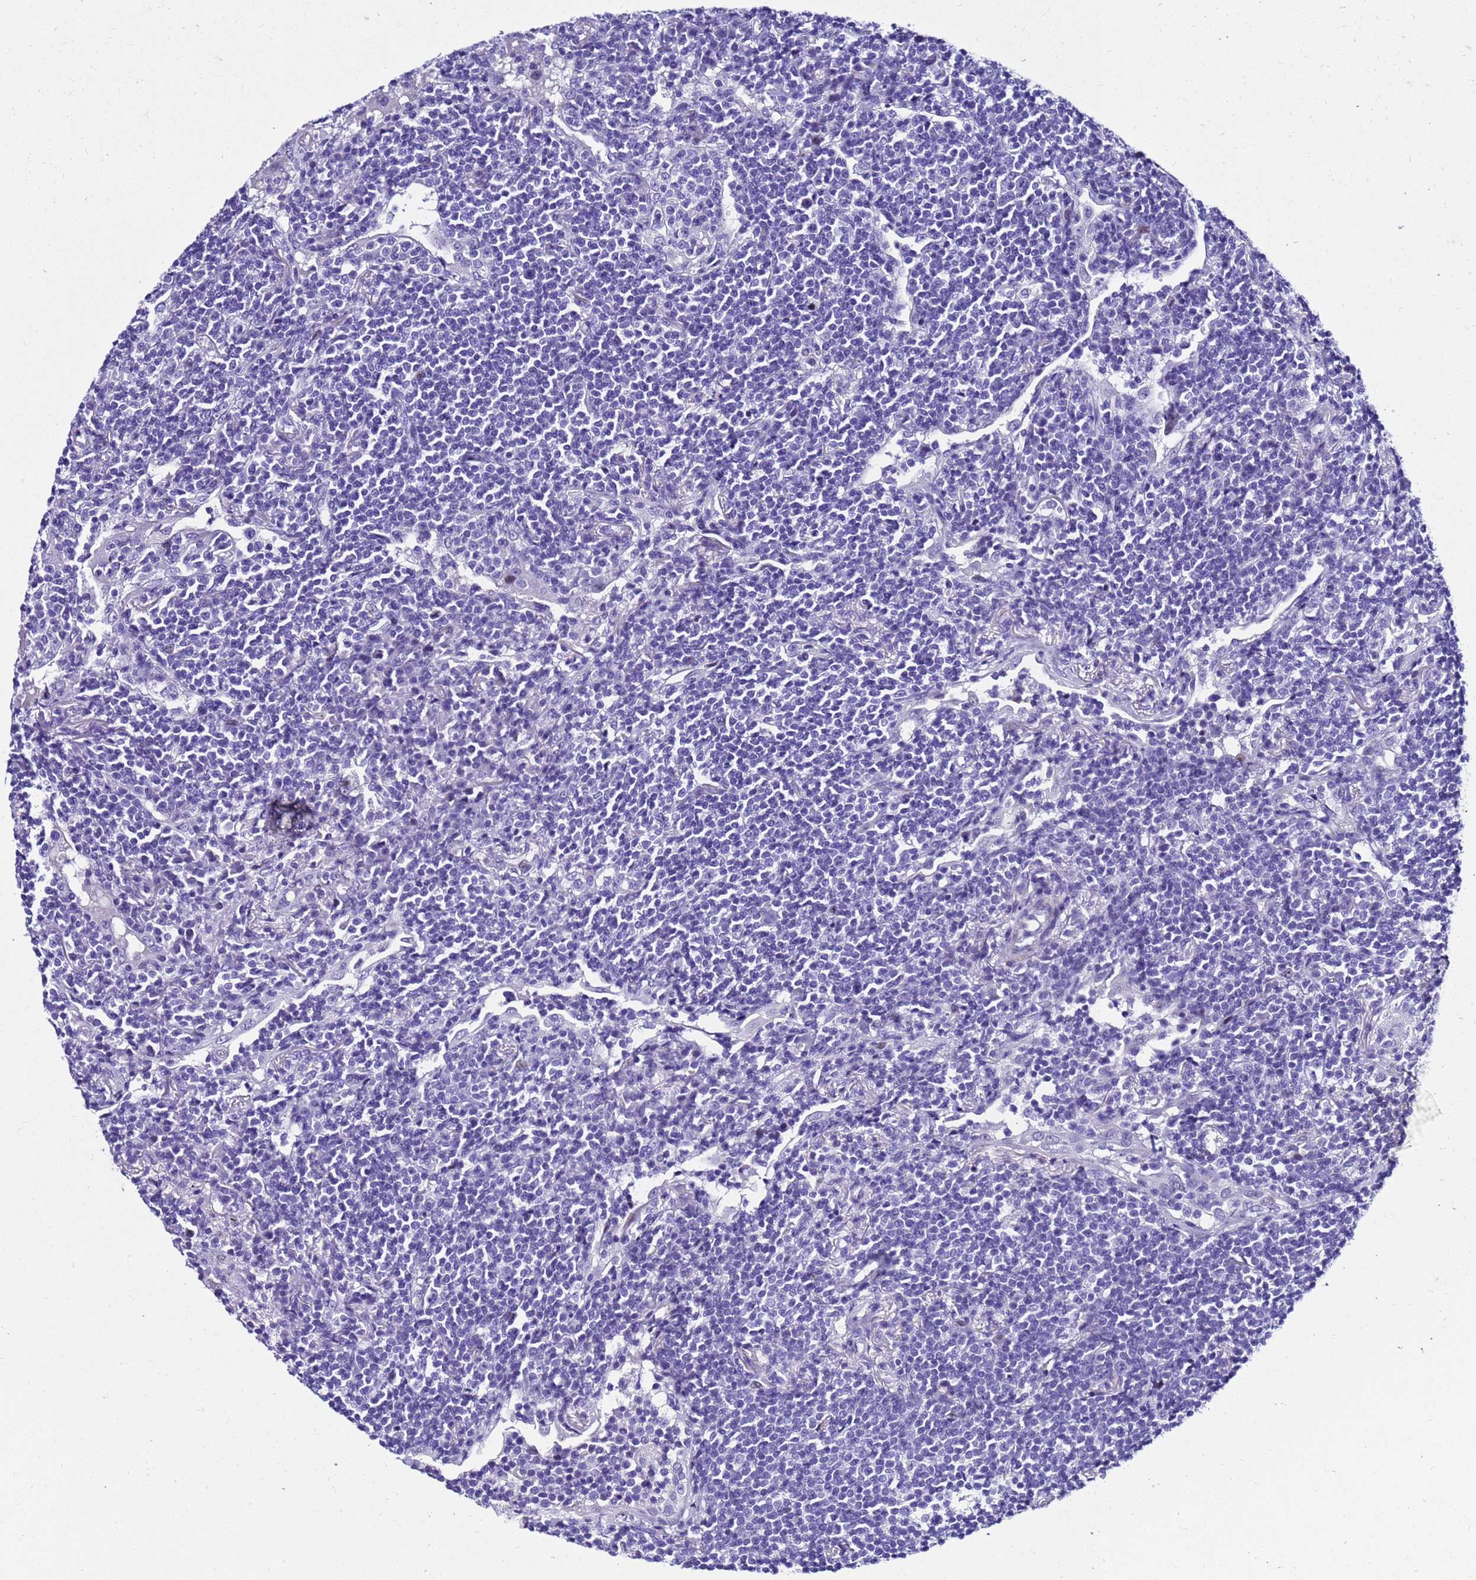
{"staining": {"intensity": "negative", "quantity": "none", "location": "none"}, "tissue": "lymphoma", "cell_type": "Tumor cells", "image_type": "cancer", "snomed": [{"axis": "morphology", "description": "Malignant lymphoma, non-Hodgkin's type, Low grade"}, {"axis": "topography", "description": "Lung"}], "caption": "Photomicrograph shows no protein staining in tumor cells of malignant lymphoma, non-Hodgkin's type (low-grade) tissue.", "gene": "ZNF417", "patient": {"sex": "female", "age": 71}}